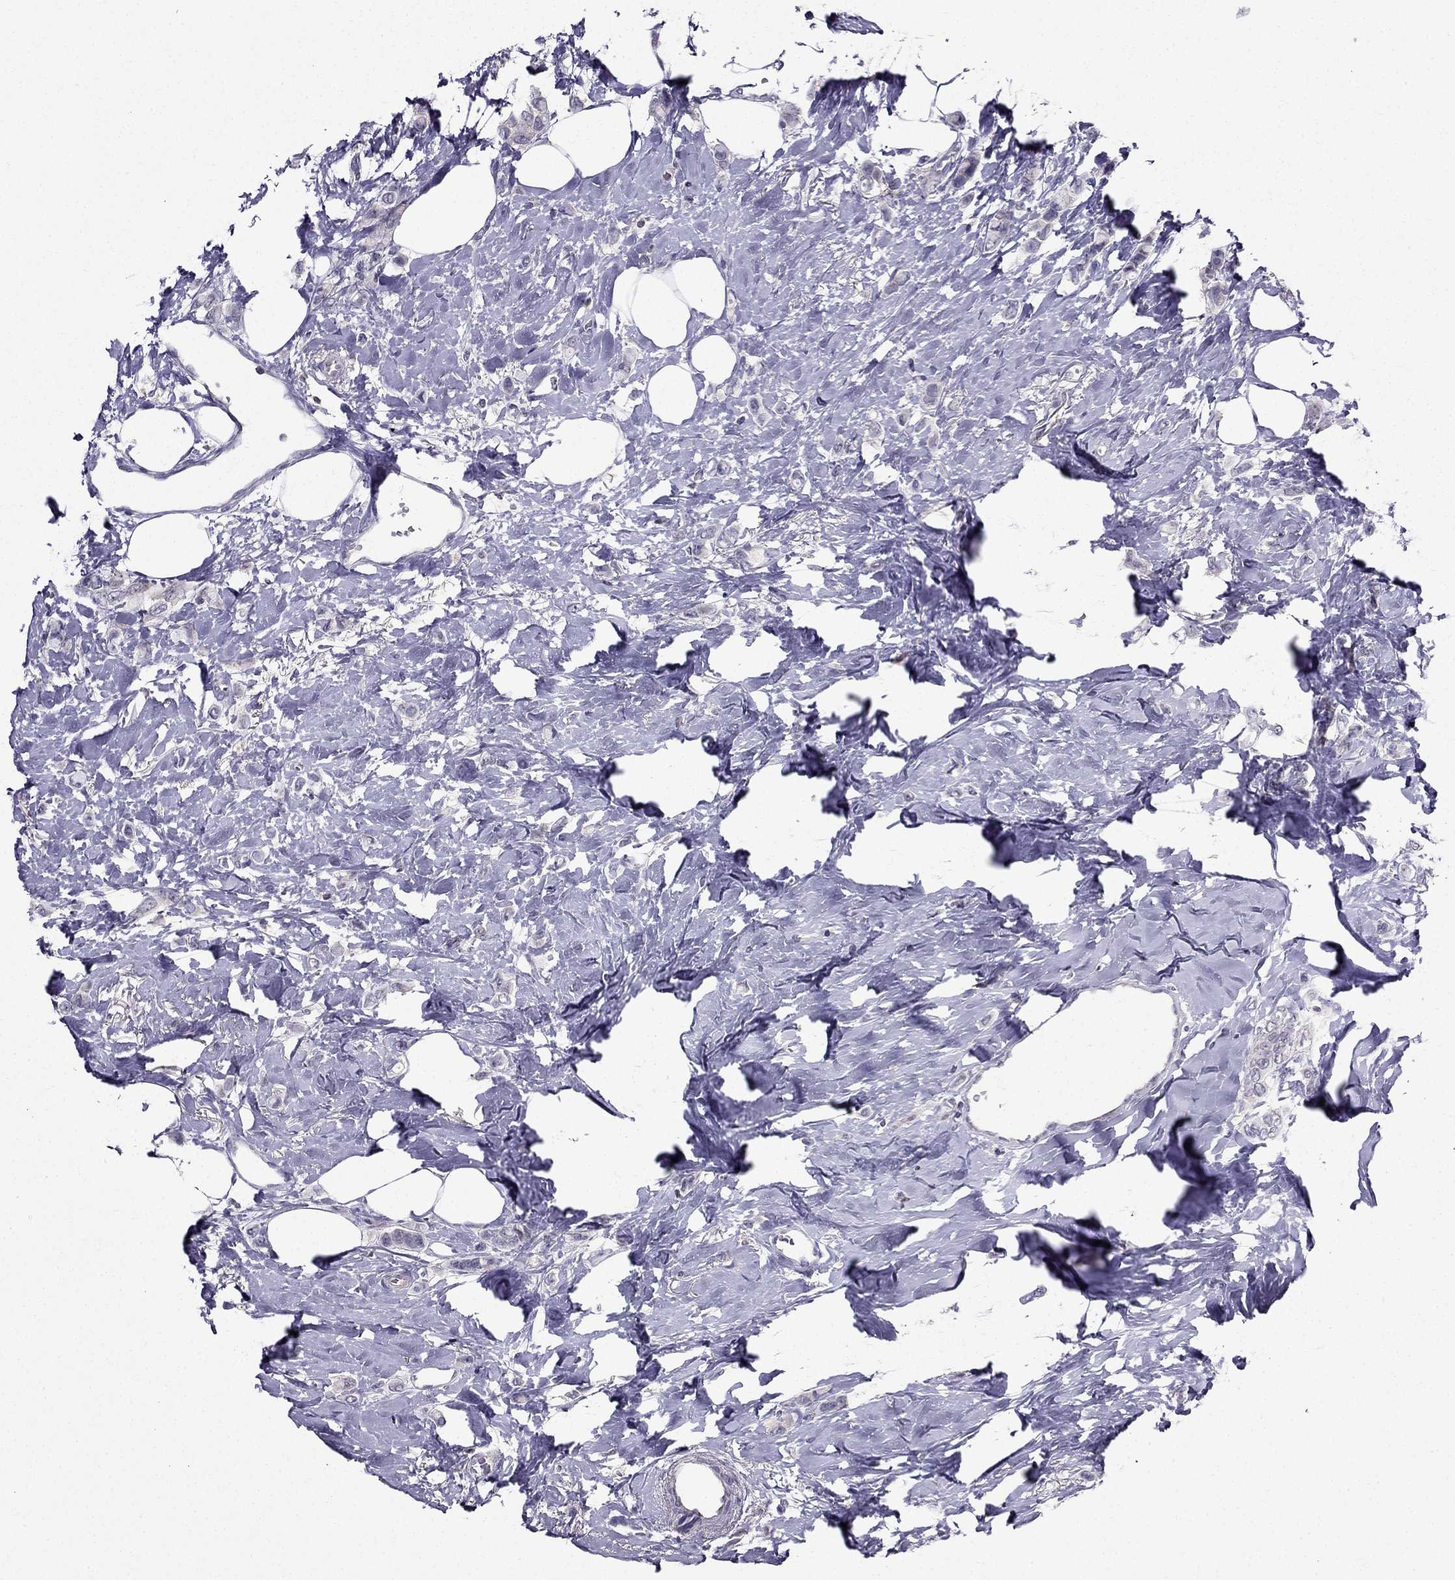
{"staining": {"intensity": "negative", "quantity": "none", "location": "none"}, "tissue": "breast cancer", "cell_type": "Tumor cells", "image_type": "cancer", "snomed": [{"axis": "morphology", "description": "Lobular carcinoma"}, {"axis": "topography", "description": "Breast"}], "caption": "Immunohistochemistry micrograph of neoplastic tissue: human breast cancer (lobular carcinoma) stained with DAB (3,3'-diaminobenzidine) shows no significant protein staining in tumor cells. (Stains: DAB IHC with hematoxylin counter stain, Microscopy: brightfield microscopy at high magnification).", "gene": "AAK1", "patient": {"sex": "female", "age": 66}}